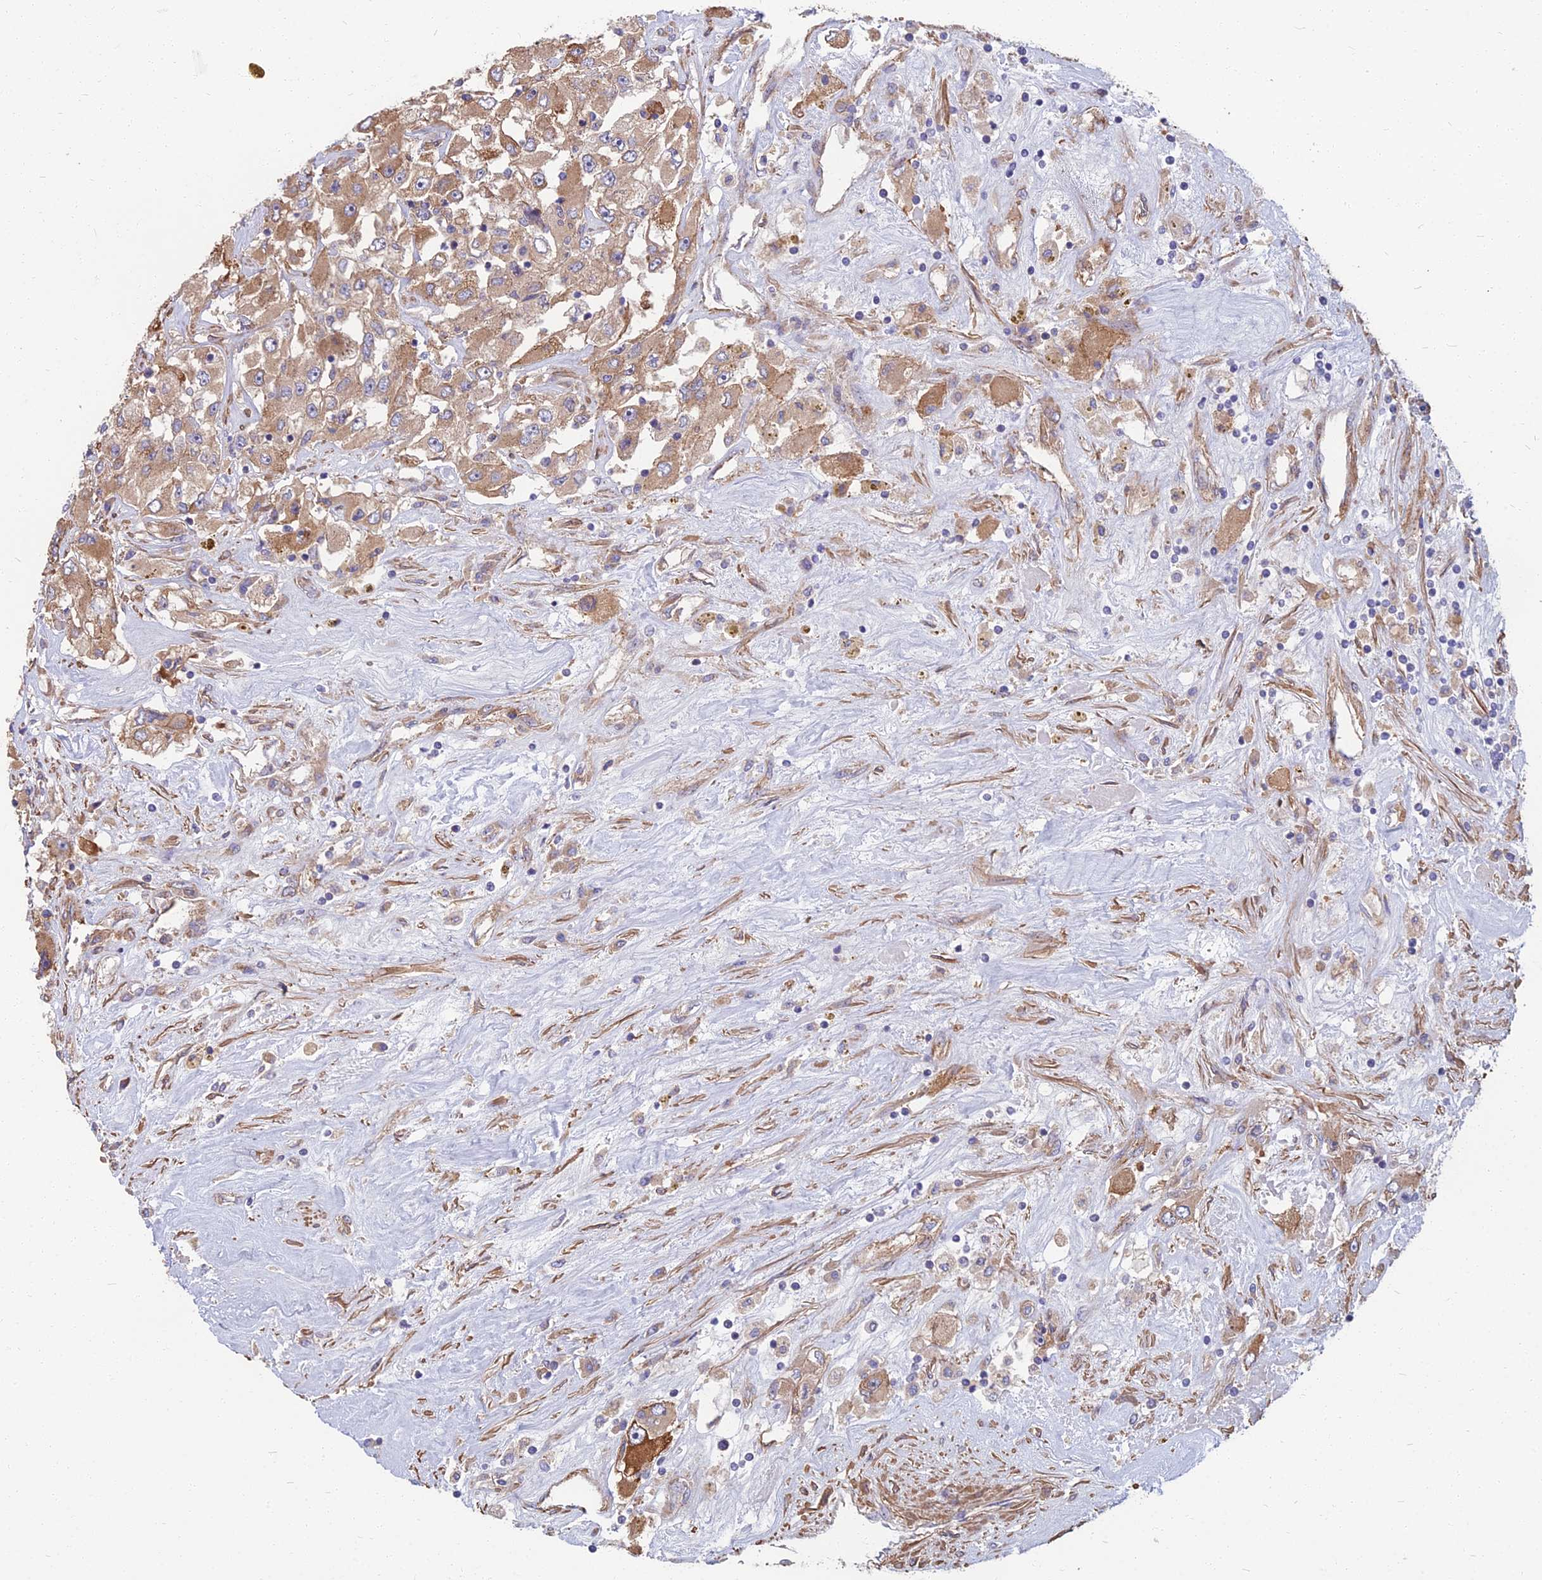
{"staining": {"intensity": "moderate", "quantity": ">75%", "location": "cytoplasmic/membranous"}, "tissue": "renal cancer", "cell_type": "Tumor cells", "image_type": "cancer", "snomed": [{"axis": "morphology", "description": "Adenocarcinoma, NOS"}, {"axis": "topography", "description": "Kidney"}], "caption": "Human renal cancer stained with a brown dye exhibits moderate cytoplasmic/membranous positive staining in about >75% of tumor cells.", "gene": "WDR24", "patient": {"sex": "female", "age": 52}}